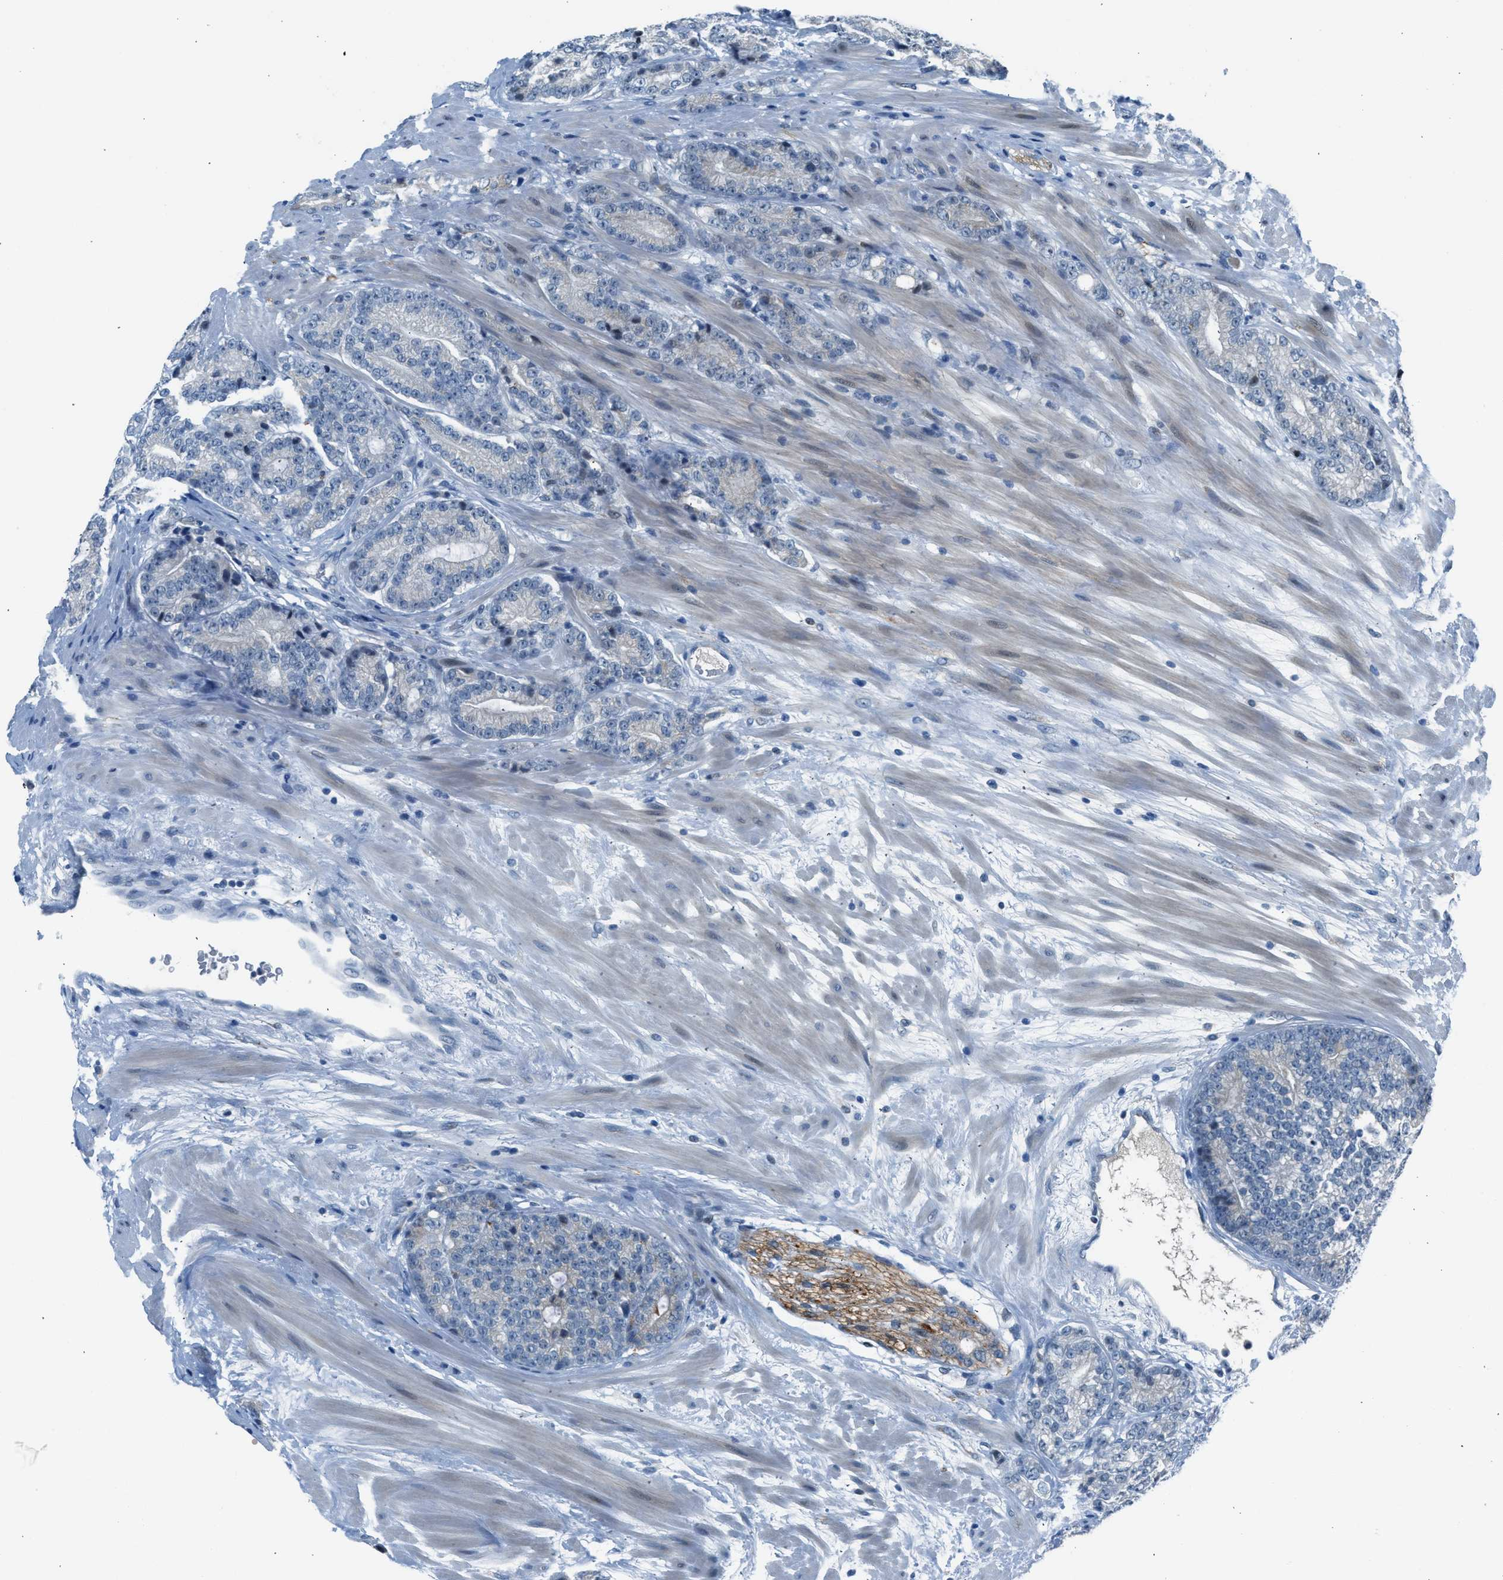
{"staining": {"intensity": "negative", "quantity": "none", "location": "none"}, "tissue": "prostate cancer", "cell_type": "Tumor cells", "image_type": "cancer", "snomed": [{"axis": "morphology", "description": "Adenocarcinoma, High grade"}, {"axis": "topography", "description": "Prostate"}], "caption": "Protein analysis of high-grade adenocarcinoma (prostate) exhibits no significant expression in tumor cells.", "gene": "RNF41", "patient": {"sex": "male", "age": 61}}